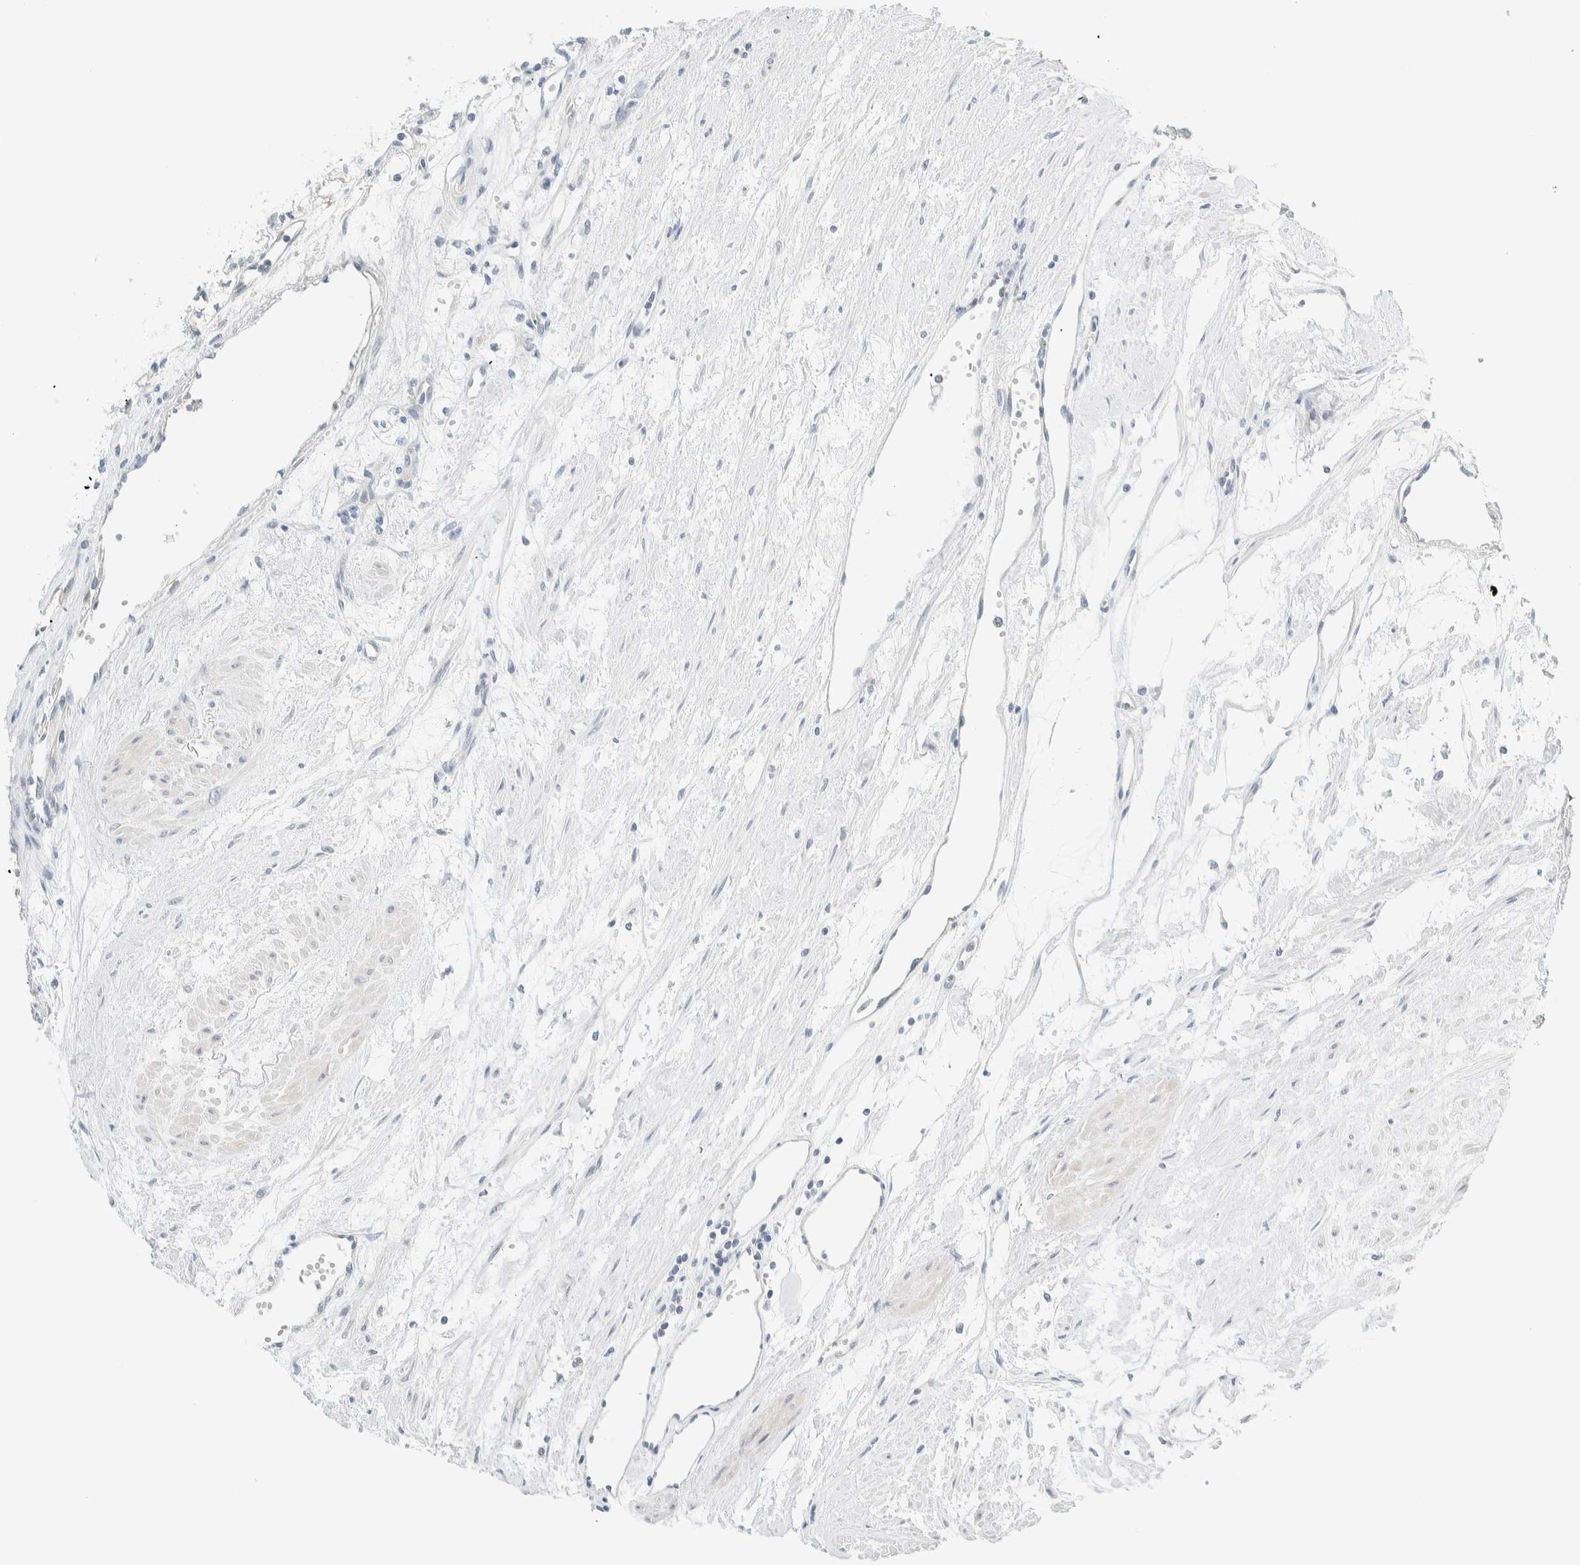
{"staining": {"intensity": "negative", "quantity": "none", "location": "none"}, "tissue": "renal cancer", "cell_type": "Tumor cells", "image_type": "cancer", "snomed": [{"axis": "morphology", "description": "Adenocarcinoma, NOS"}, {"axis": "topography", "description": "Kidney"}], "caption": "High magnification brightfield microscopy of renal cancer (adenocarcinoma) stained with DAB (3,3'-diaminobenzidine) (brown) and counterstained with hematoxylin (blue): tumor cells show no significant positivity.", "gene": "NDE1", "patient": {"sex": "male", "age": 59}}